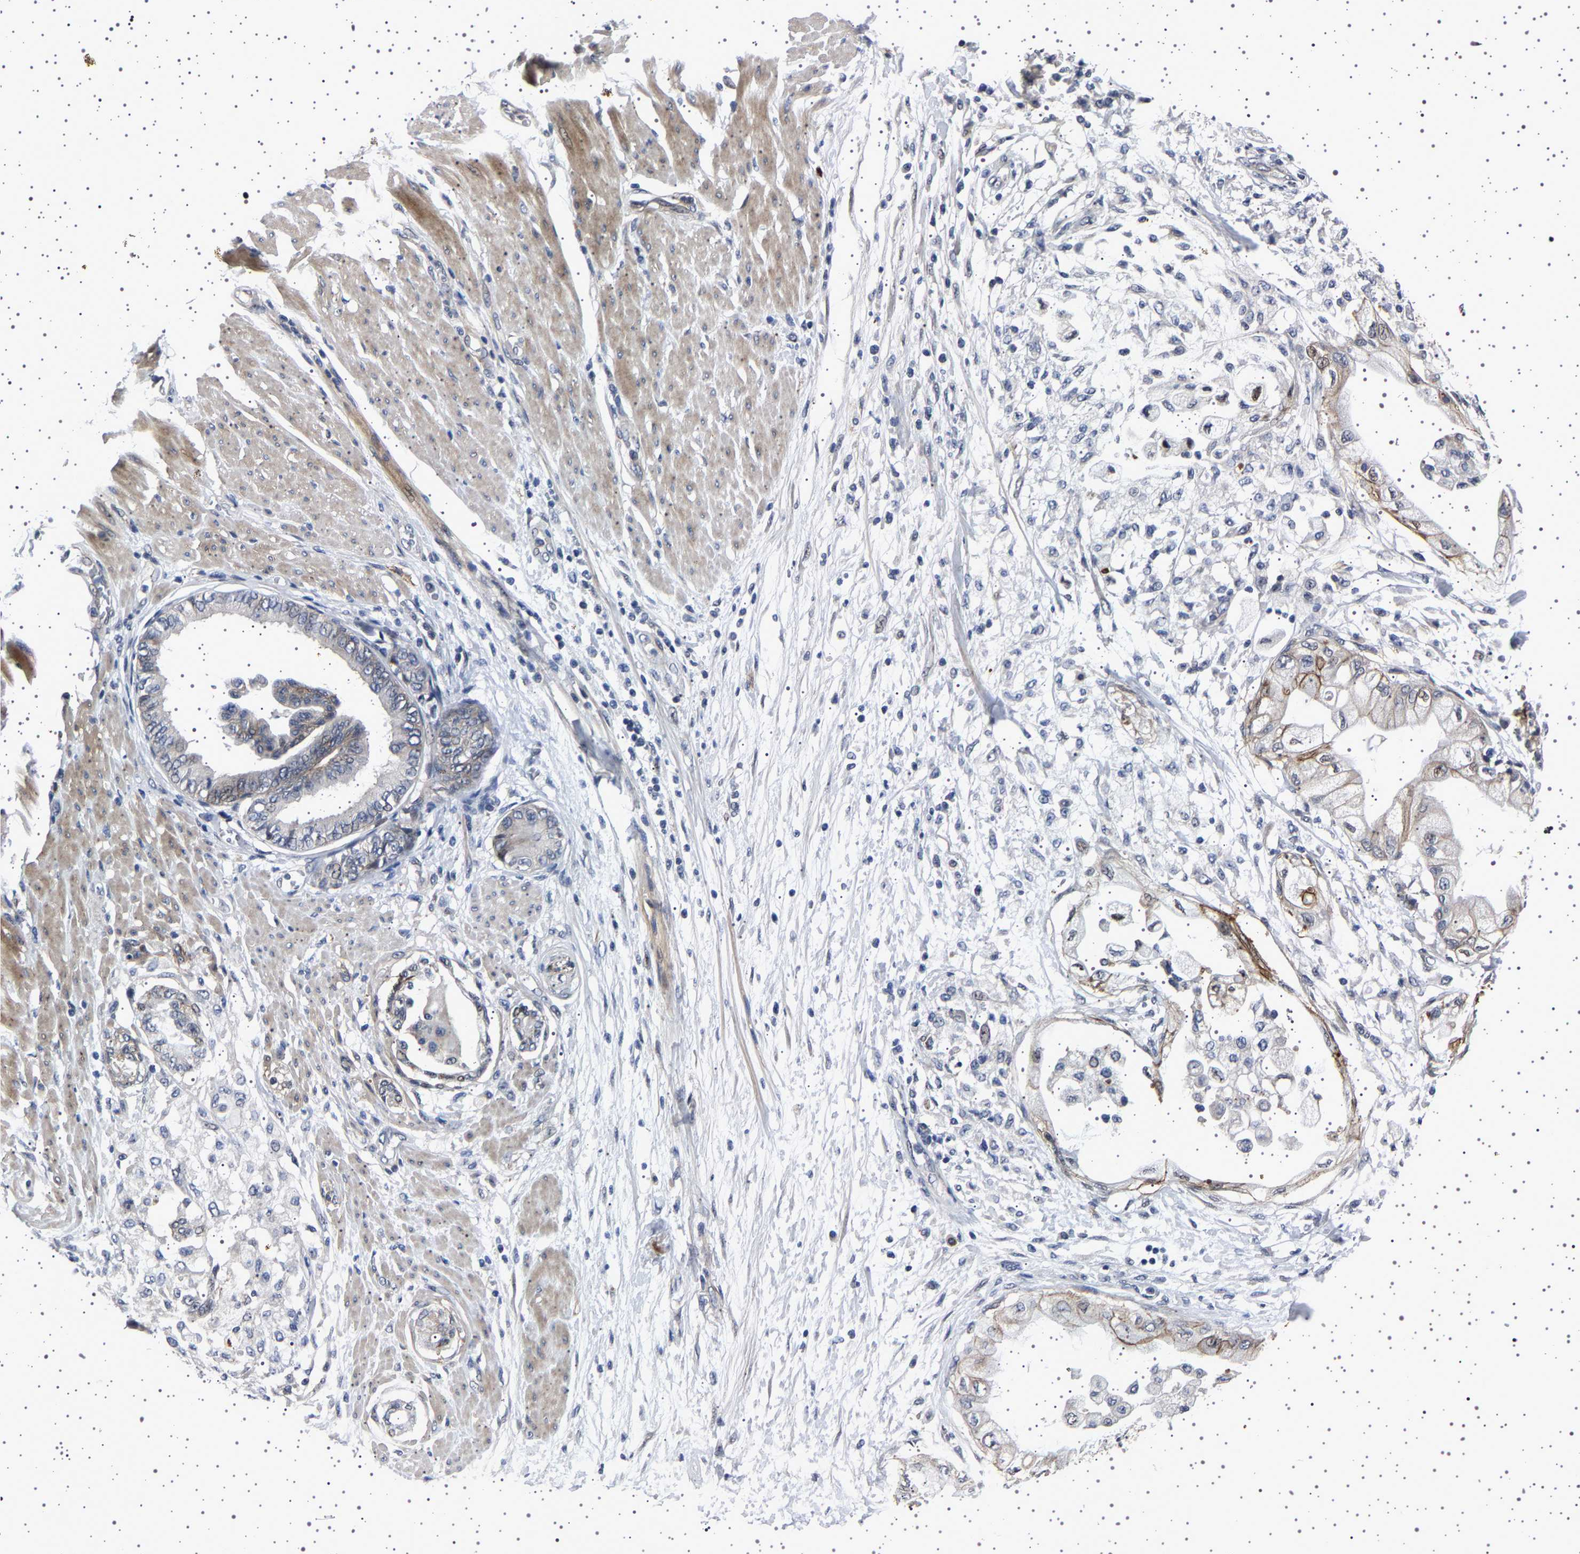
{"staining": {"intensity": "negative", "quantity": "none", "location": "none"}, "tissue": "adipose tissue", "cell_type": "Adipocytes", "image_type": "normal", "snomed": [{"axis": "morphology", "description": "Normal tissue, NOS"}, {"axis": "morphology", "description": "Adenocarcinoma, NOS"}, {"axis": "topography", "description": "Duodenum"}, {"axis": "topography", "description": "Peripheral nerve tissue"}], "caption": "Immunohistochemistry (IHC) image of benign human adipose tissue stained for a protein (brown), which displays no positivity in adipocytes.", "gene": "PAK5", "patient": {"sex": "female", "age": 60}}